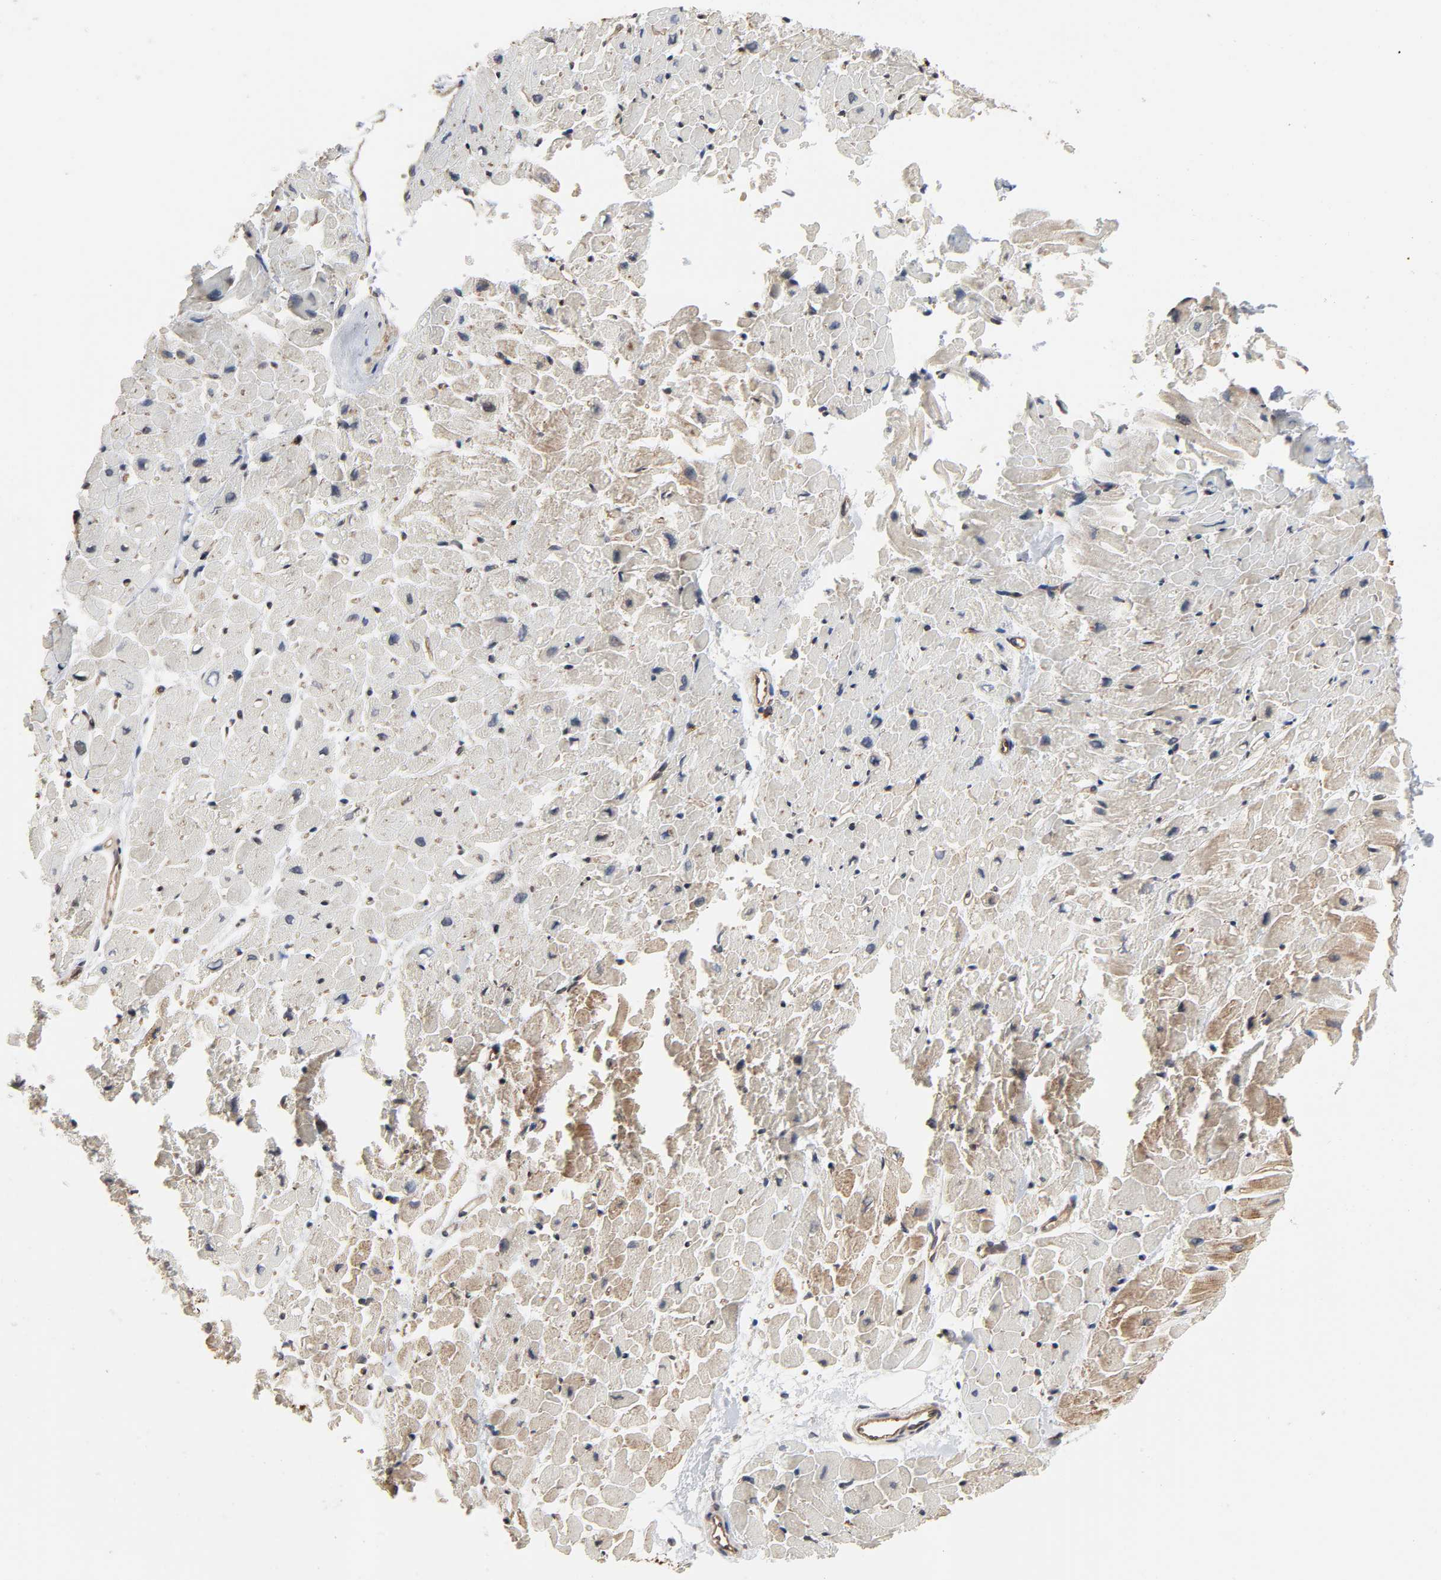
{"staining": {"intensity": "weak", "quantity": "25%-75%", "location": "cytoplasmic/membranous"}, "tissue": "heart muscle", "cell_type": "Cardiomyocytes", "image_type": "normal", "snomed": [{"axis": "morphology", "description": "Normal tissue, NOS"}, {"axis": "topography", "description": "Heart"}], "caption": "Protein expression analysis of unremarkable heart muscle demonstrates weak cytoplasmic/membranous positivity in about 25%-75% of cardiomyocytes. Nuclei are stained in blue.", "gene": "CCDC175", "patient": {"sex": "male", "age": 45}}